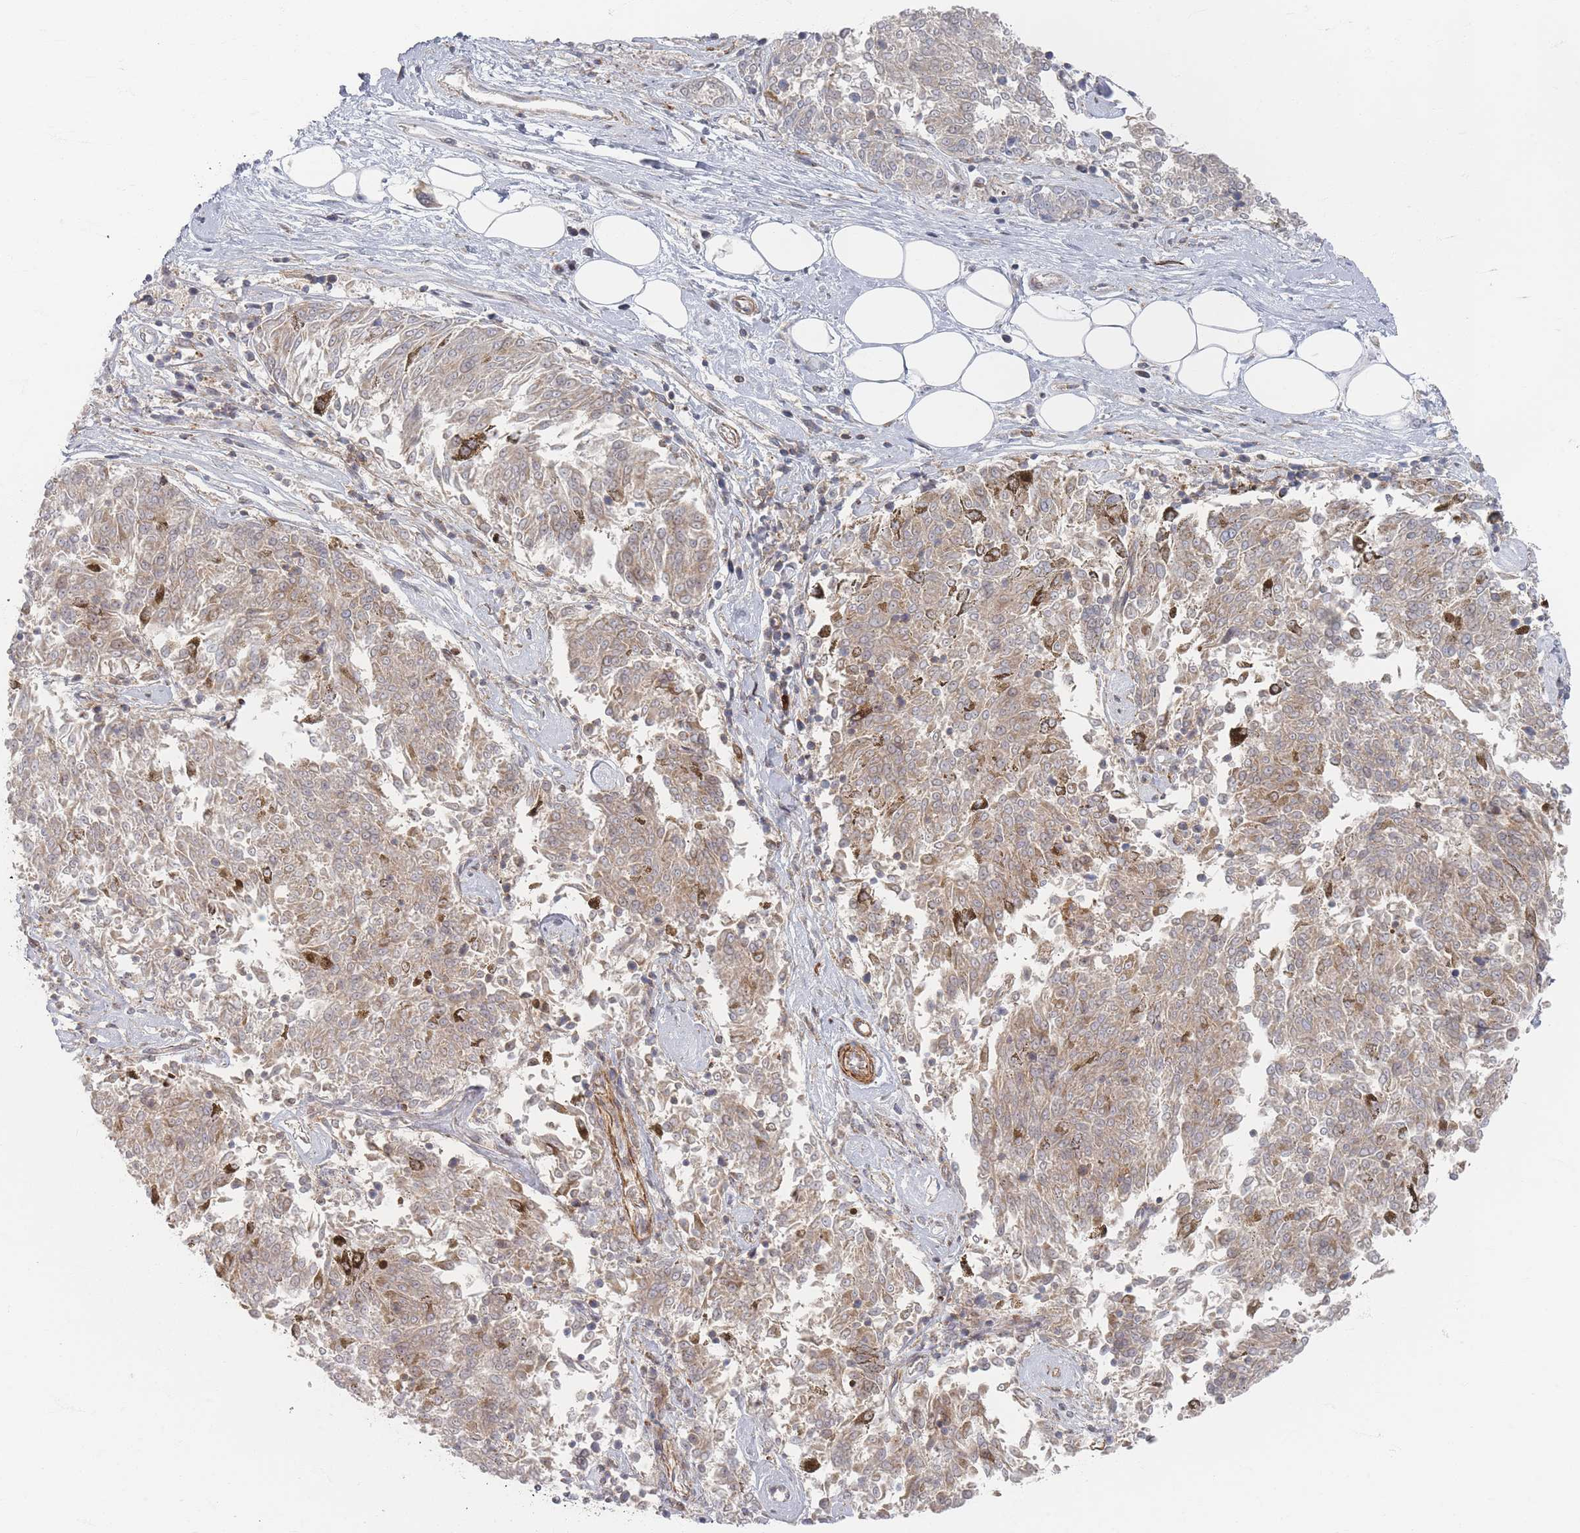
{"staining": {"intensity": "weak", "quantity": "25%-75%", "location": "cytoplasmic/membranous"}, "tissue": "melanoma", "cell_type": "Tumor cells", "image_type": "cancer", "snomed": [{"axis": "morphology", "description": "Malignant melanoma, NOS"}, {"axis": "topography", "description": "Skin"}], "caption": "The image shows immunohistochemical staining of melanoma. There is weak cytoplasmic/membranous staining is seen in about 25%-75% of tumor cells.", "gene": "ZNF852", "patient": {"sex": "female", "age": 72}}